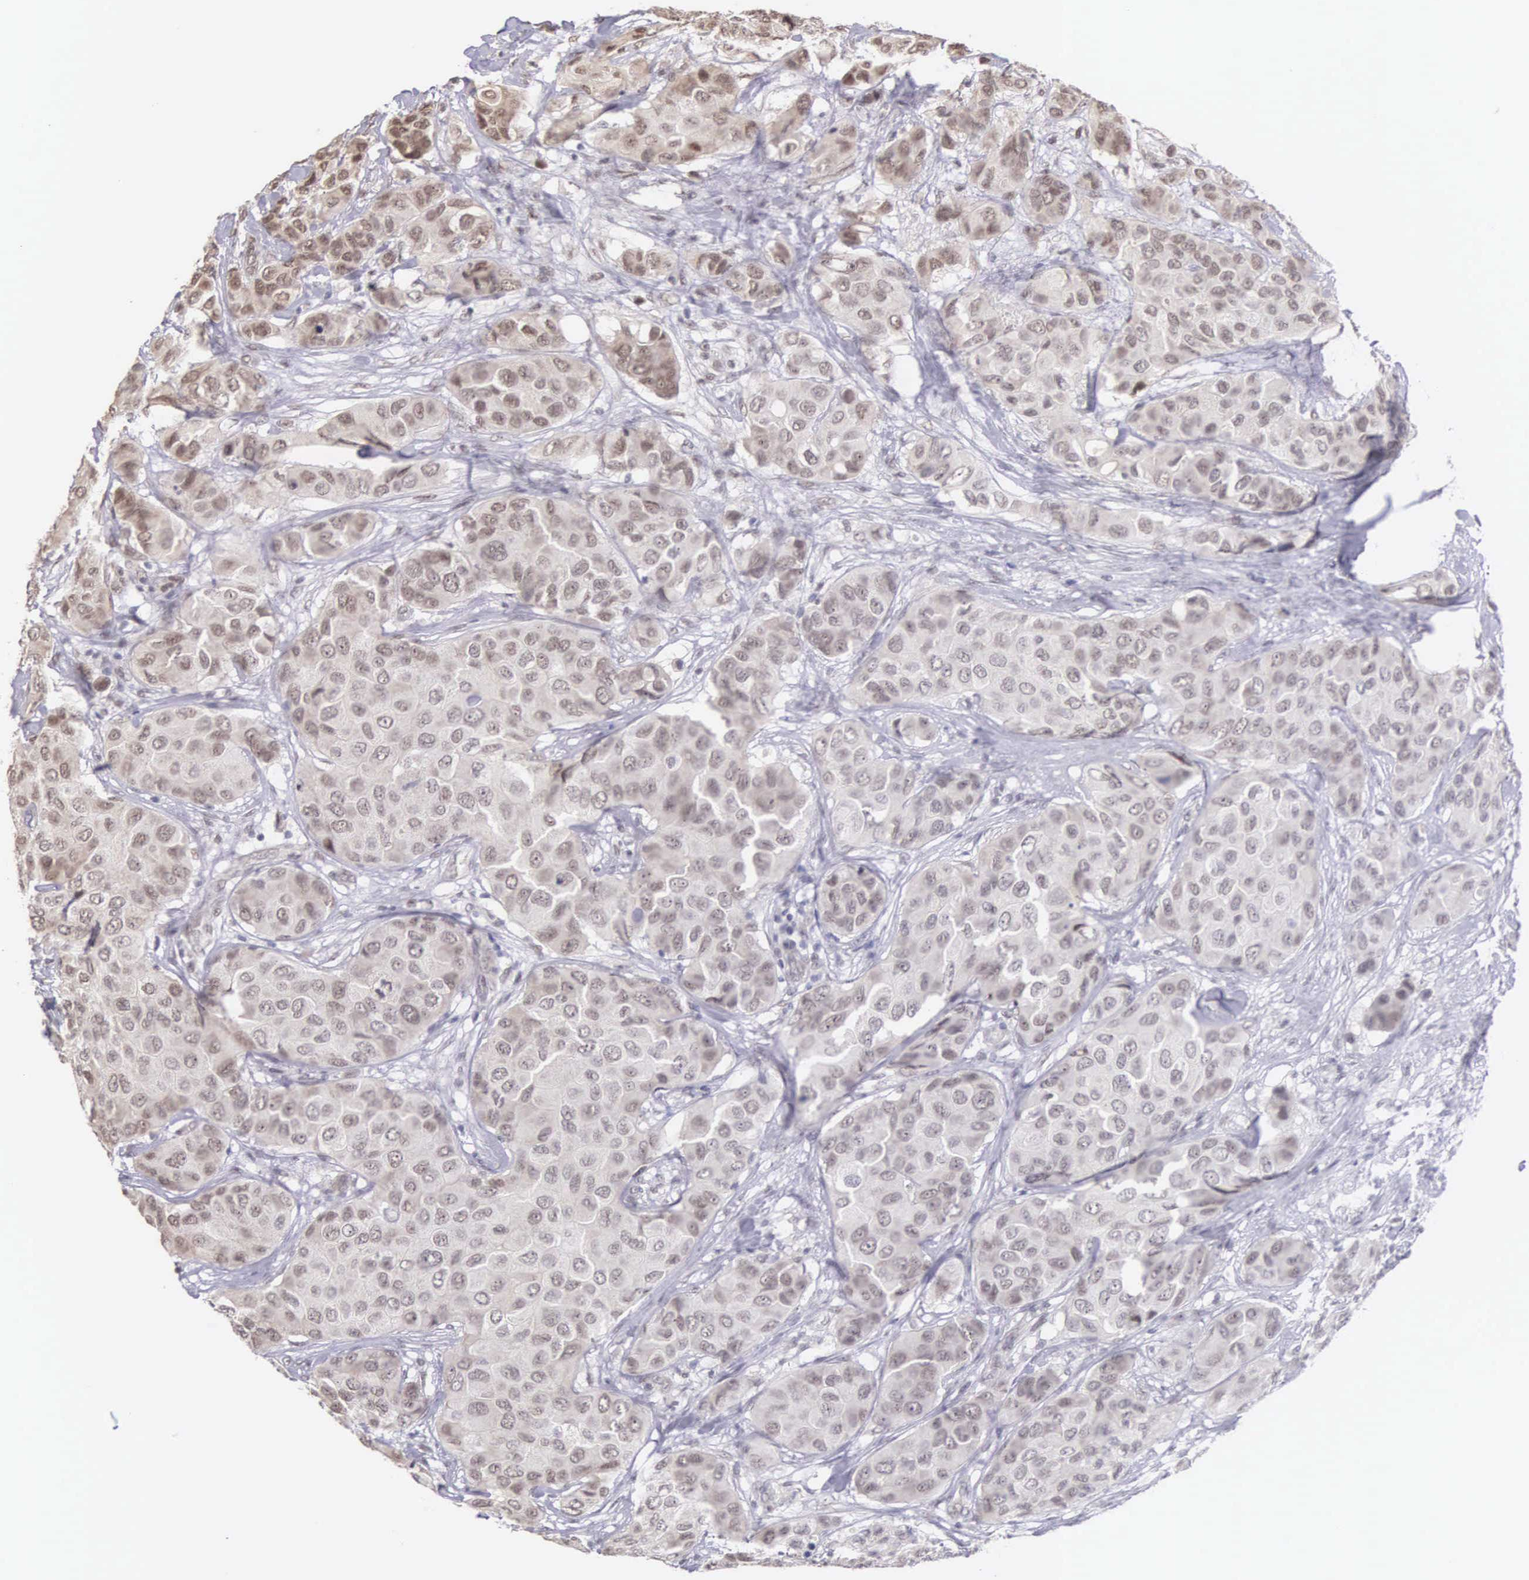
{"staining": {"intensity": "weak", "quantity": "<25%", "location": "nuclear"}, "tissue": "breast cancer", "cell_type": "Tumor cells", "image_type": "cancer", "snomed": [{"axis": "morphology", "description": "Duct carcinoma"}, {"axis": "topography", "description": "Breast"}], "caption": "The micrograph exhibits no staining of tumor cells in breast invasive ductal carcinoma. (Immunohistochemistry, brightfield microscopy, high magnification).", "gene": "HMGXB4", "patient": {"sex": "female", "age": 68}}